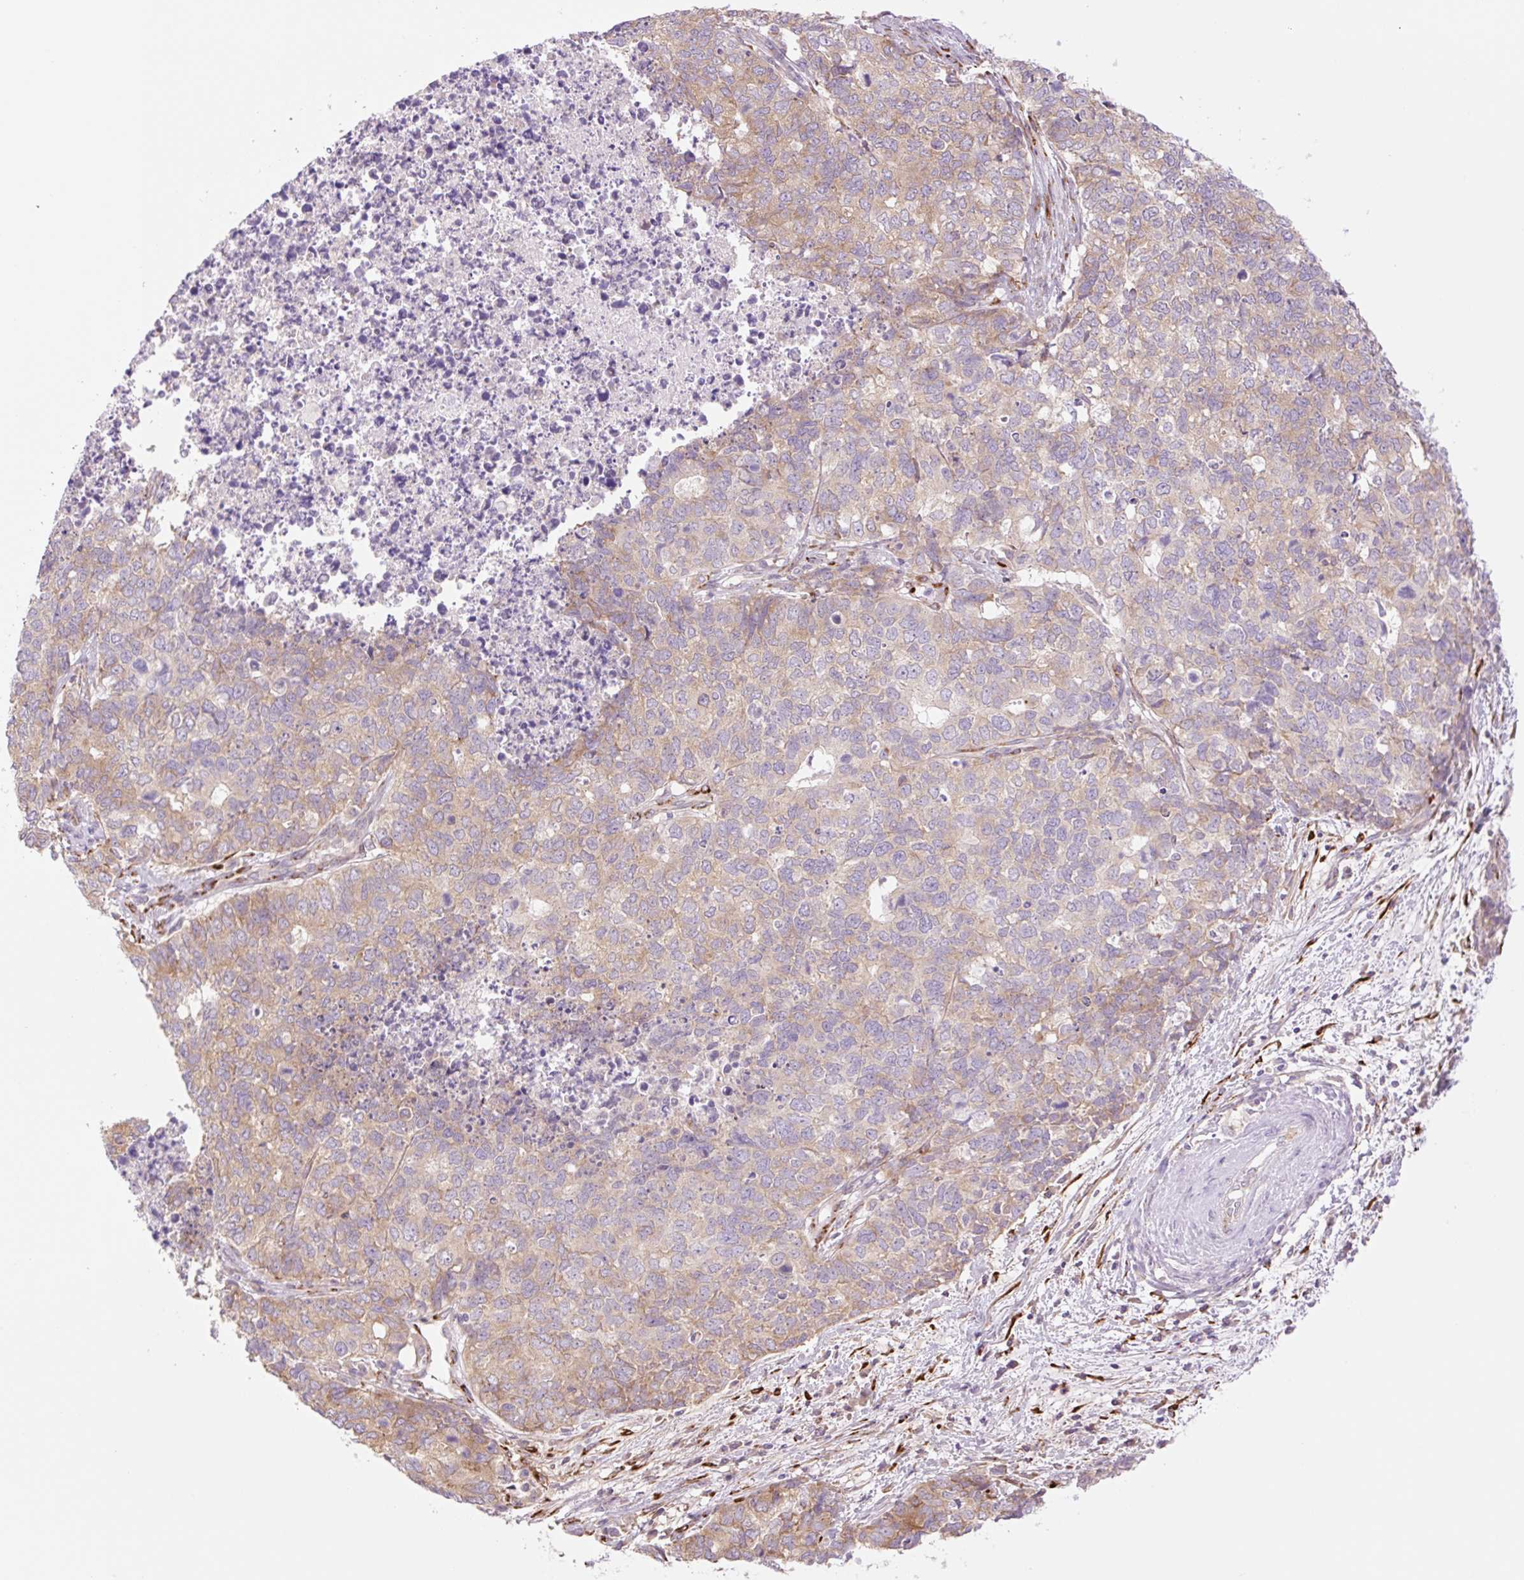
{"staining": {"intensity": "moderate", "quantity": "25%-75%", "location": "cytoplasmic/membranous"}, "tissue": "cervical cancer", "cell_type": "Tumor cells", "image_type": "cancer", "snomed": [{"axis": "morphology", "description": "Squamous cell carcinoma, NOS"}, {"axis": "topography", "description": "Cervix"}], "caption": "Immunohistochemical staining of cervical cancer shows moderate cytoplasmic/membranous protein expression in approximately 25%-75% of tumor cells.", "gene": "COL5A1", "patient": {"sex": "female", "age": 63}}